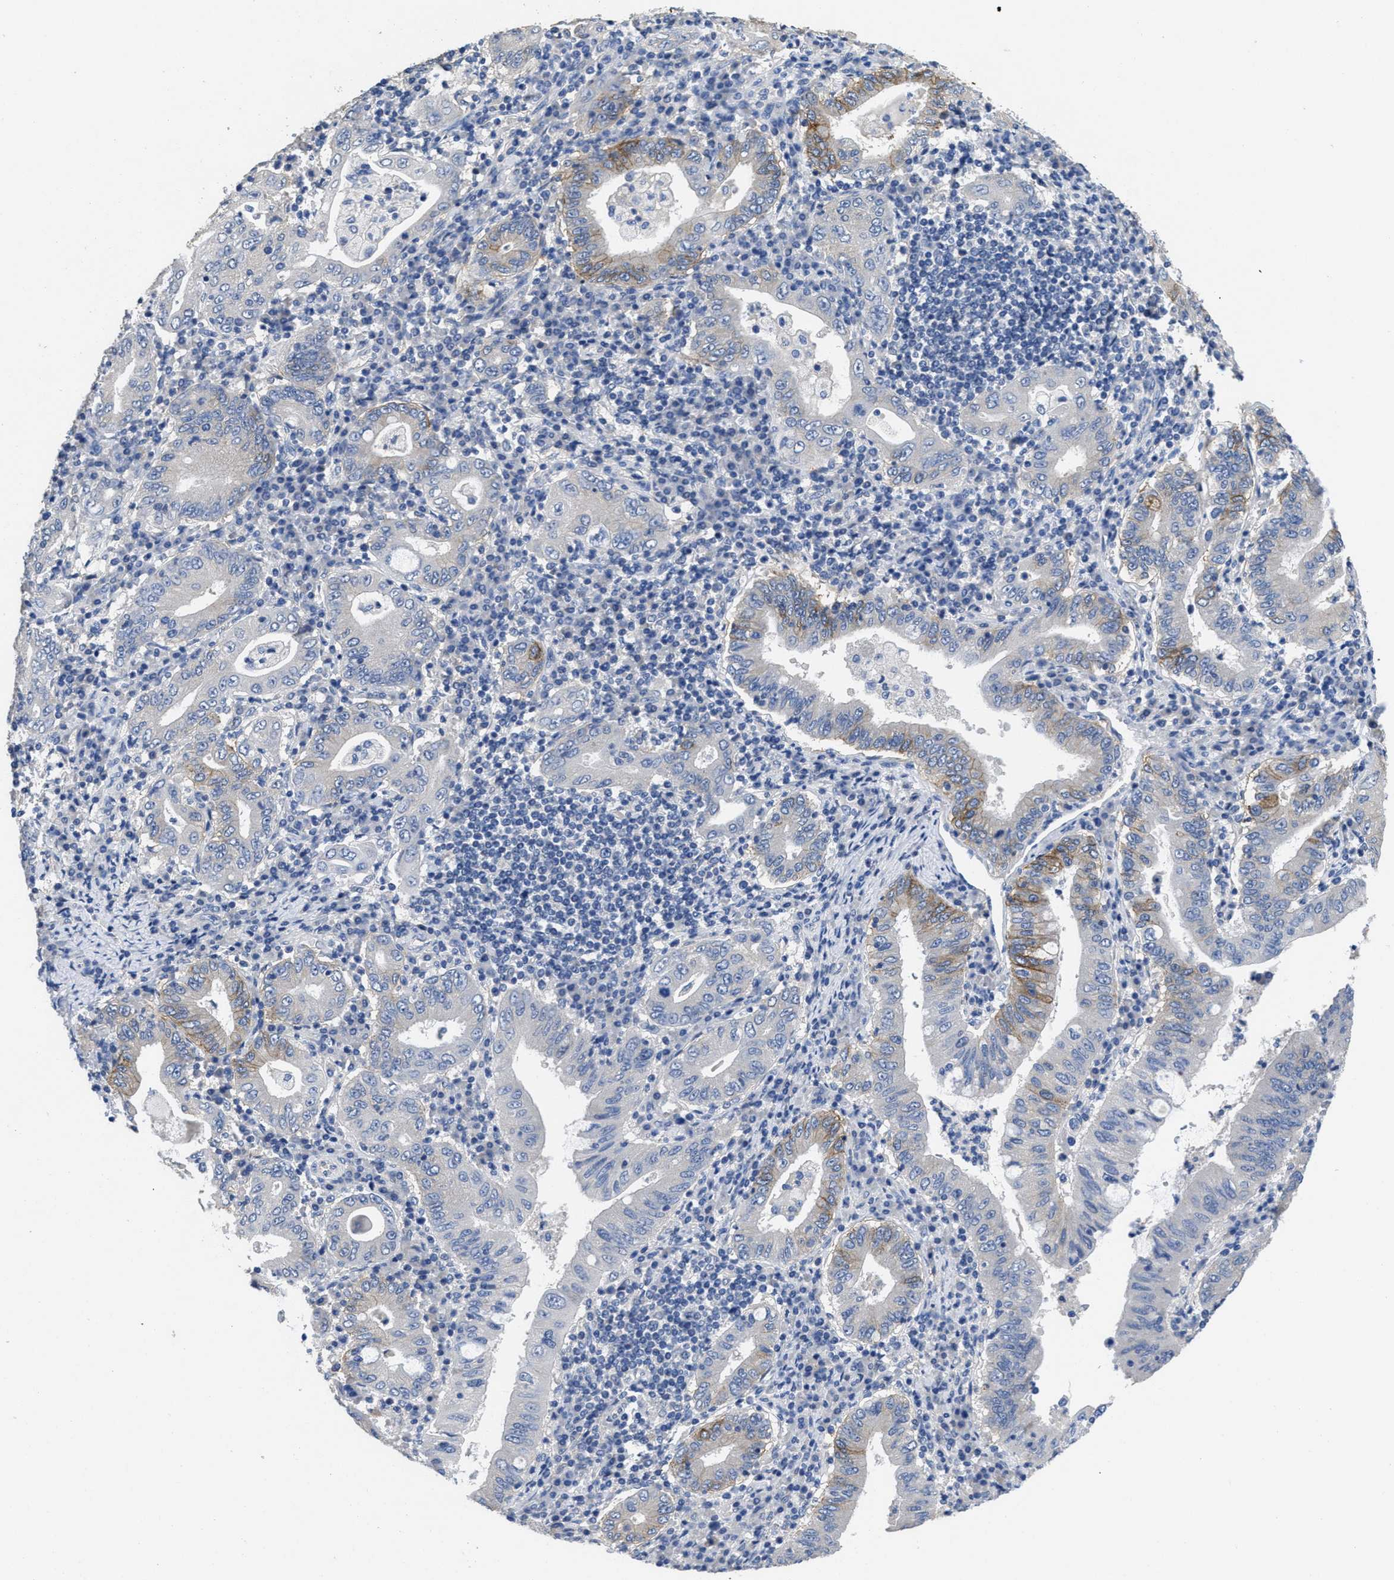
{"staining": {"intensity": "moderate", "quantity": "<25%", "location": "cytoplasmic/membranous"}, "tissue": "stomach cancer", "cell_type": "Tumor cells", "image_type": "cancer", "snomed": [{"axis": "morphology", "description": "Normal tissue, NOS"}, {"axis": "morphology", "description": "Adenocarcinoma, NOS"}, {"axis": "topography", "description": "Esophagus"}, {"axis": "topography", "description": "Stomach, upper"}, {"axis": "topography", "description": "Peripheral nerve tissue"}], "caption": "A micrograph showing moderate cytoplasmic/membranous expression in about <25% of tumor cells in stomach cancer, as visualized by brown immunohistochemical staining.", "gene": "CA9", "patient": {"sex": "male", "age": 62}}